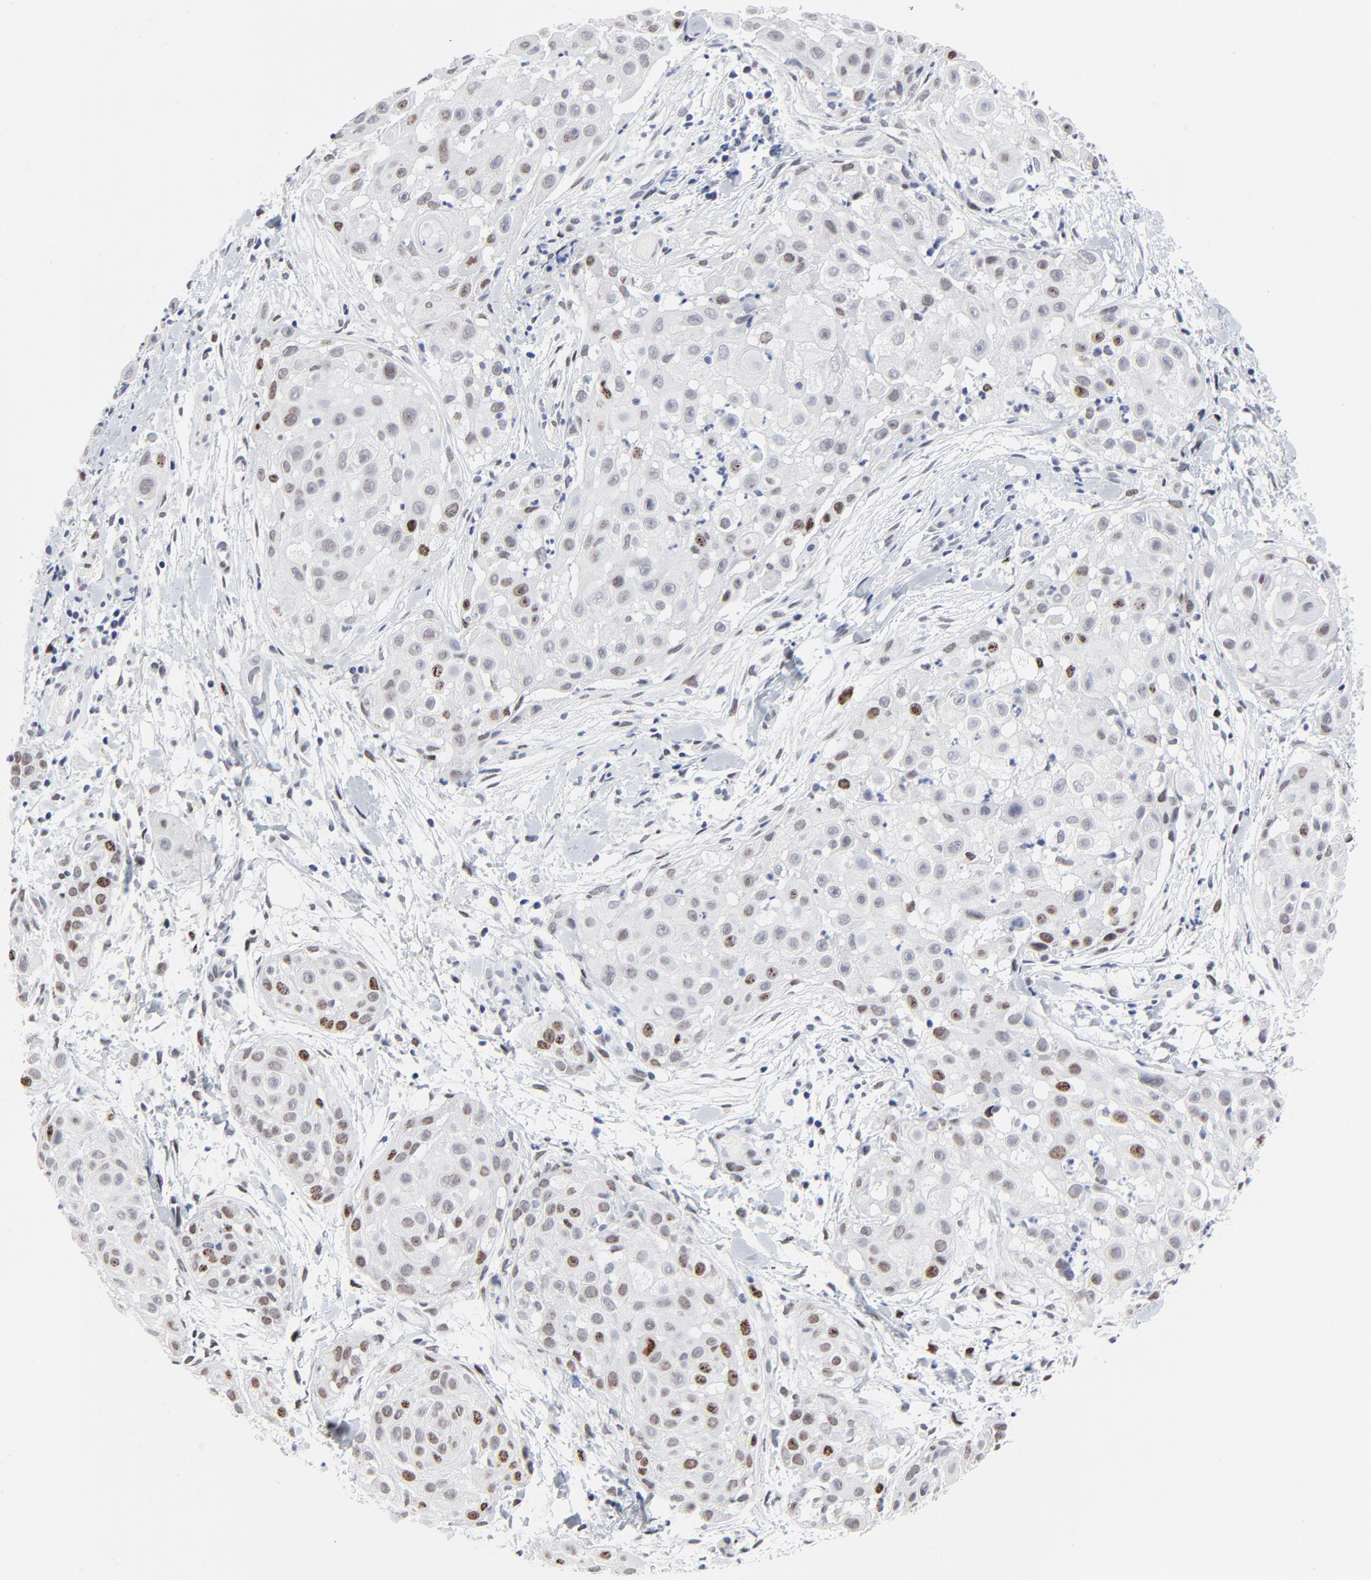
{"staining": {"intensity": "moderate", "quantity": "<25%", "location": "nuclear"}, "tissue": "skin cancer", "cell_type": "Tumor cells", "image_type": "cancer", "snomed": [{"axis": "morphology", "description": "Squamous cell carcinoma, NOS"}, {"axis": "topography", "description": "Skin"}], "caption": "Immunohistochemical staining of skin cancer shows low levels of moderate nuclear protein positivity in approximately <25% of tumor cells.", "gene": "ZNF589", "patient": {"sex": "female", "age": 57}}